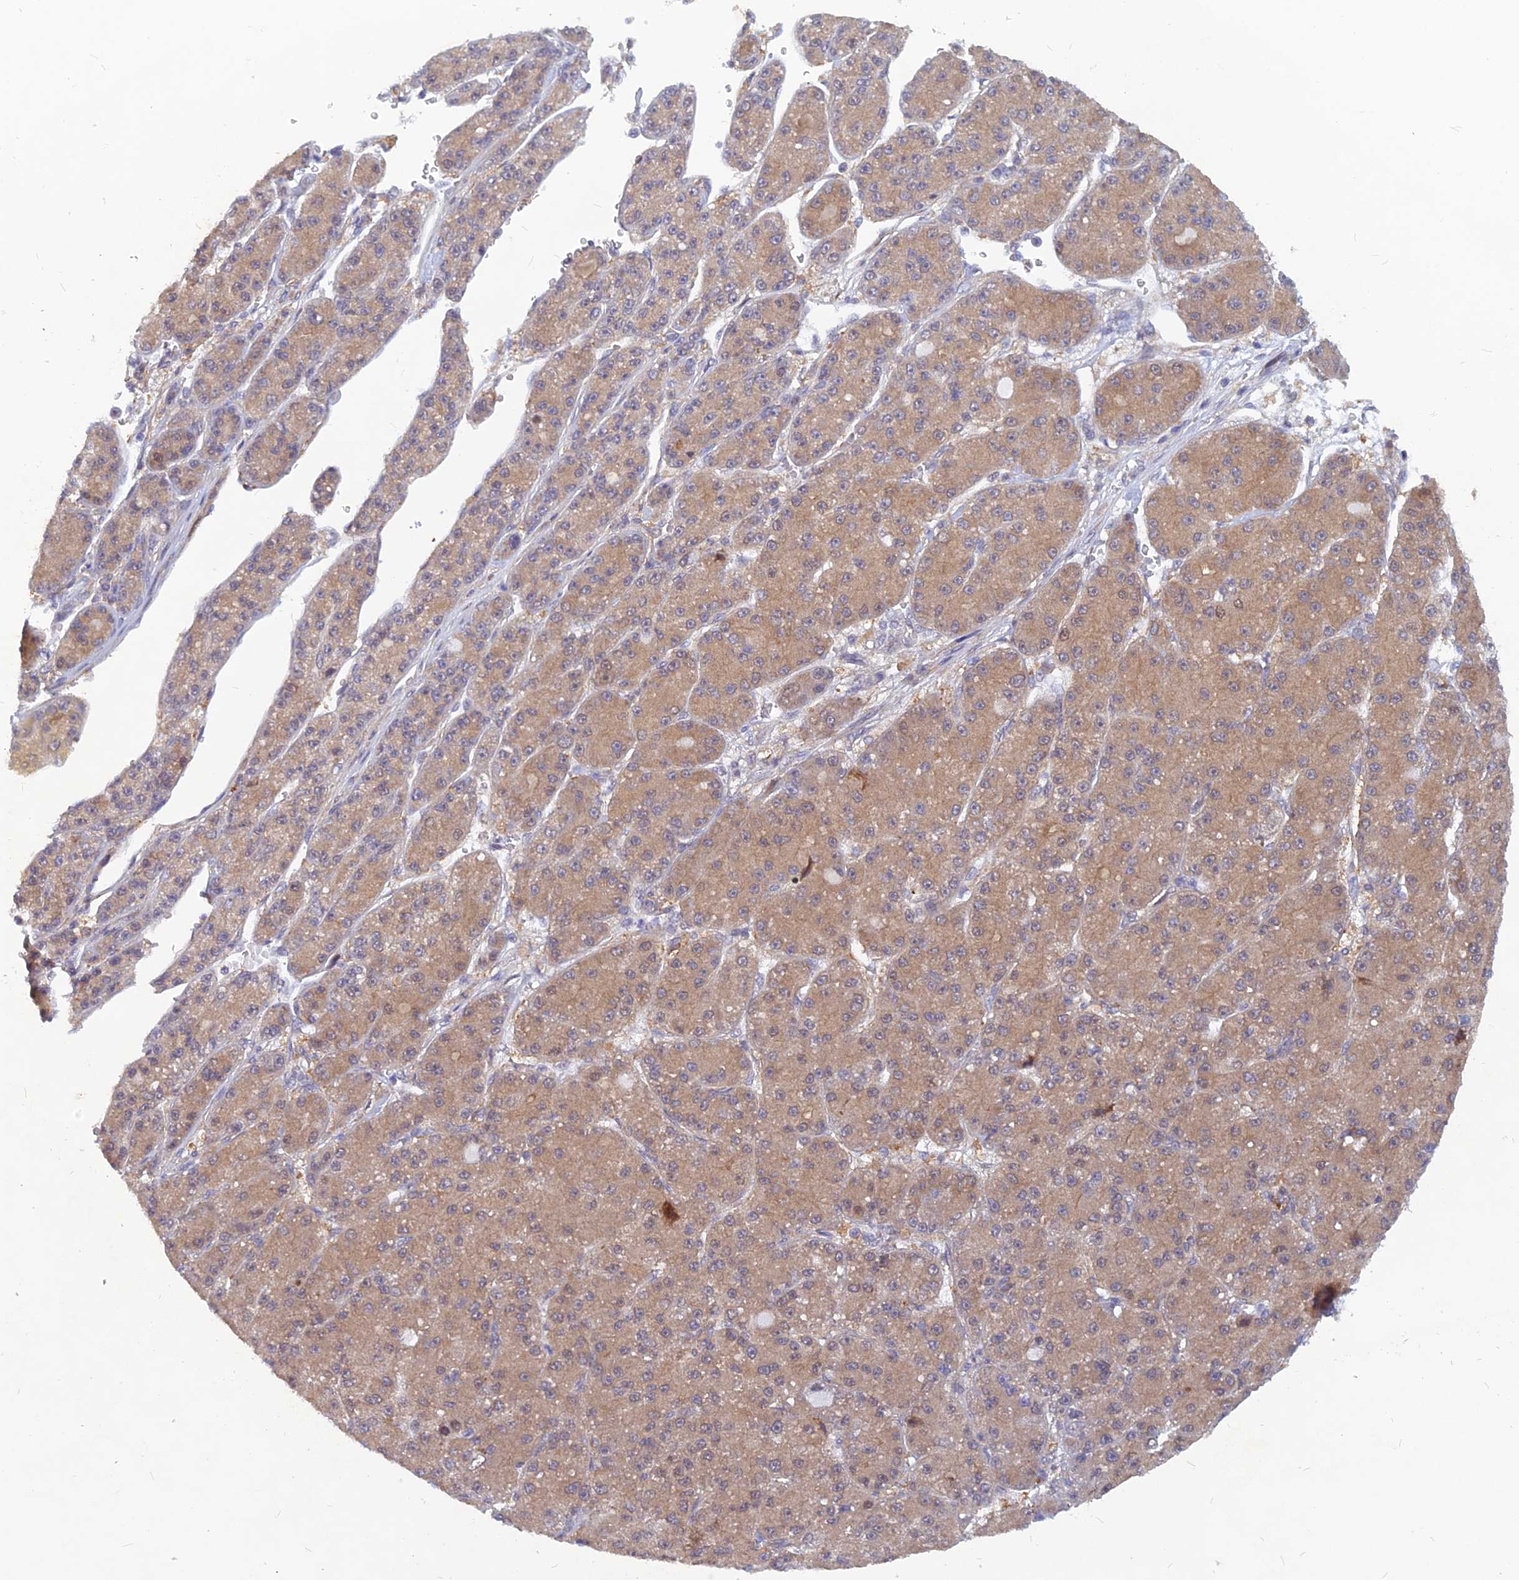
{"staining": {"intensity": "moderate", "quantity": ">75%", "location": "cytoplasmic/membranous"}, "tissue": "liver cancer", "cell_type": "Tumor cells", "image_type": "cancer", "snomed": [{"axis": "morphology", "description": "Carcinoma, Hepatocellular, NOS"}, {"axis": "topography", "description": "Liver"}], "caption": "DAB immunohistochemical staining of human liver hepatocellular carcinoma exhibits moderate cytoplasmic/membranous protein staining in approximately >75% of tumor cells. The protein is stained brown, and the nuclei are stained in blue (DAB (3,3'-diaminobenzidine) IHC with brightfield microscopy, high magnification).", "gene": "DNAJC16", "patient": {"sex": "male", "age": 67}}